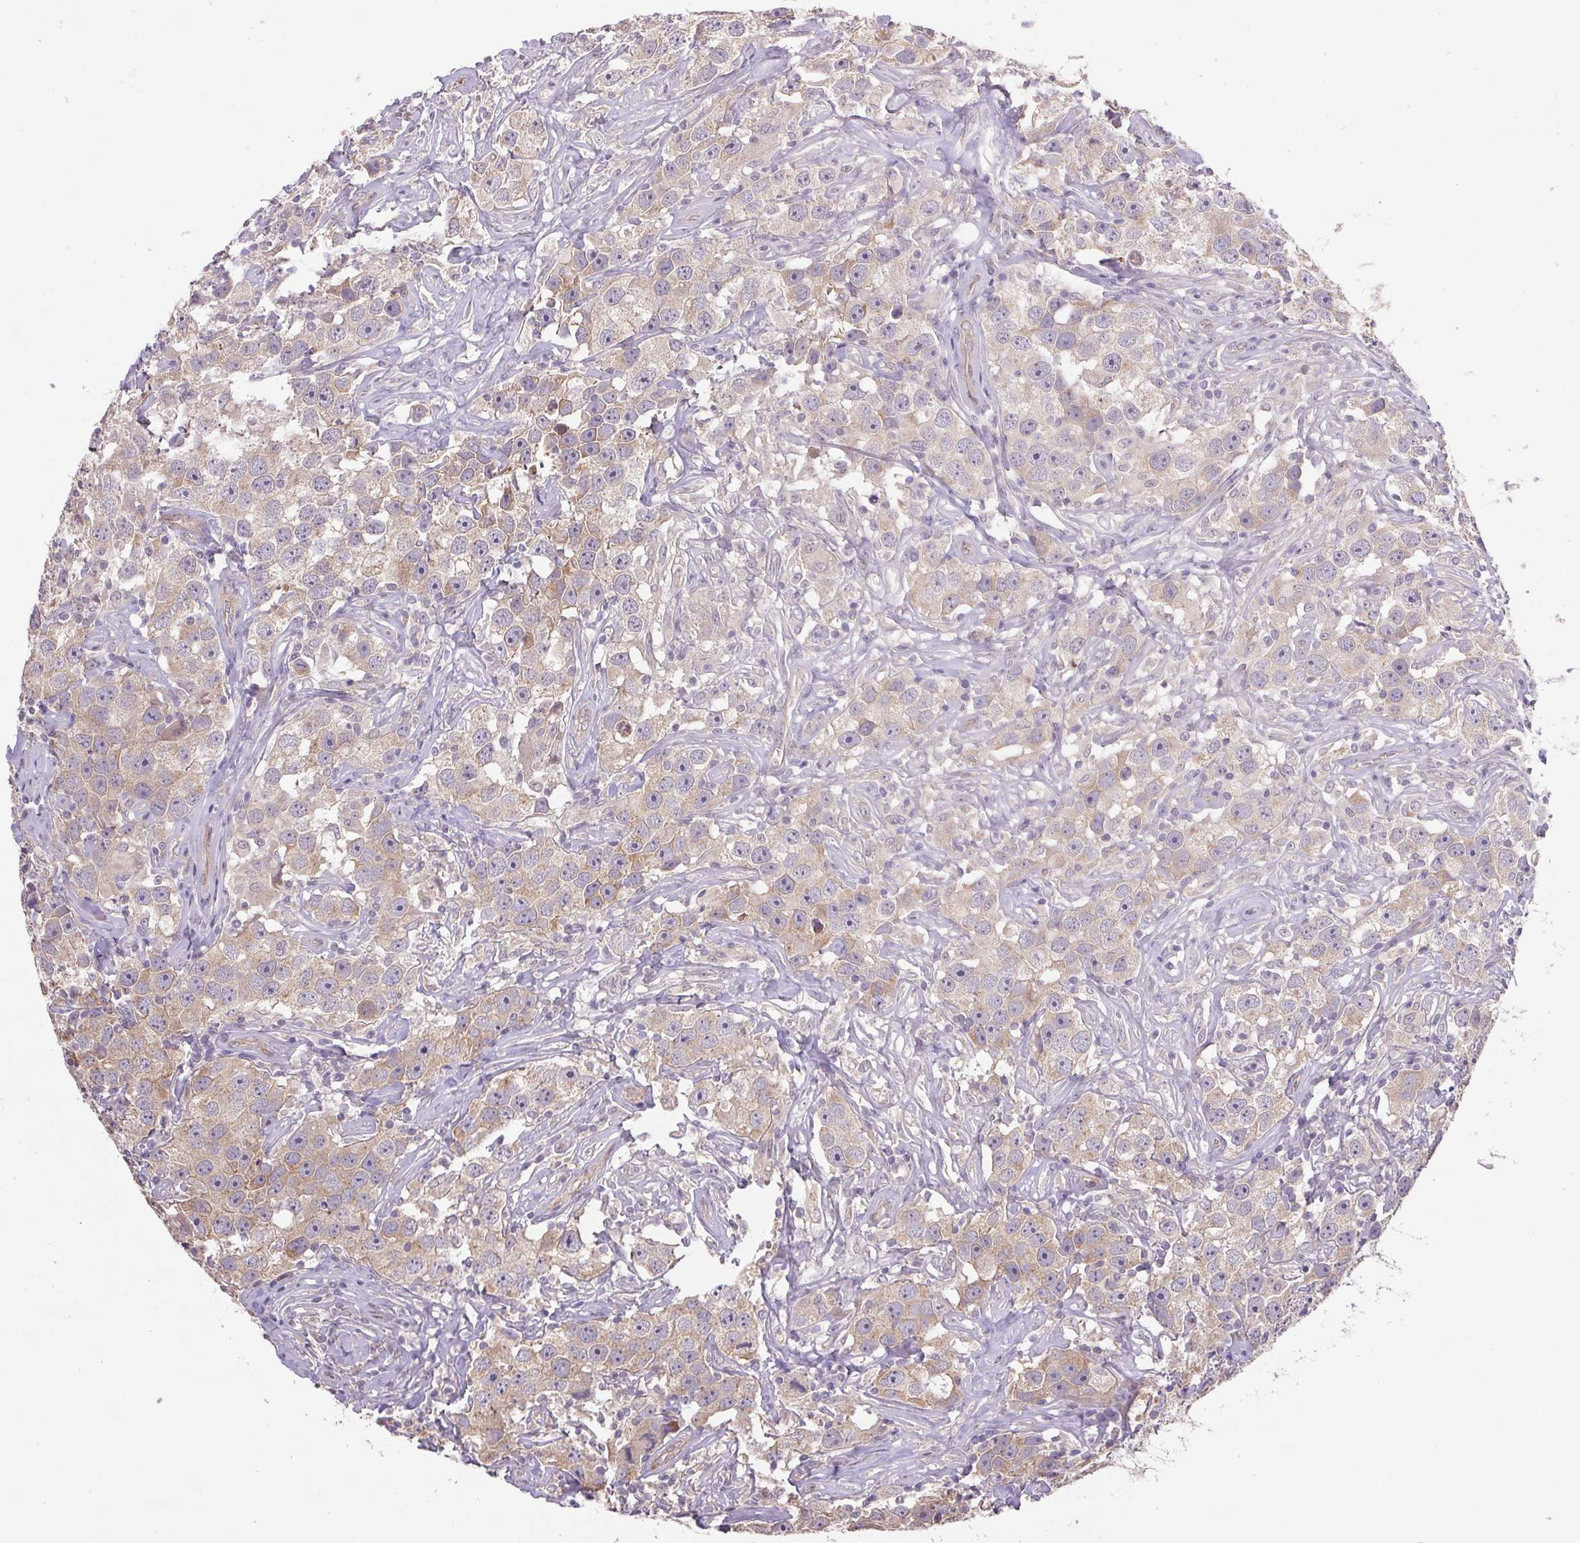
{"staining": {"intensity": "weak", "quantity": "25%-75%", "location": "cytoplasmic/membranous"}, "tissue": "testis cancer", "cell_type": "Tumor cells", "image_type": "cancer", "snomed": [{"axis": "morphology", "description": "Seminoma, NOS"}, {"axis": "topography", "description": "Testis"}], "caption": "High-magnification brightfield microscopy of seminoma (testis) stained with DAB (brown) and counterstained with hematoxylin (blue). tumor cells exhibit weak cytoplasmic/membranous positivity is seen in about25%-75% of cells.", "gene": "RAB11A", "patient": {"sex": "male", "age": 49}}